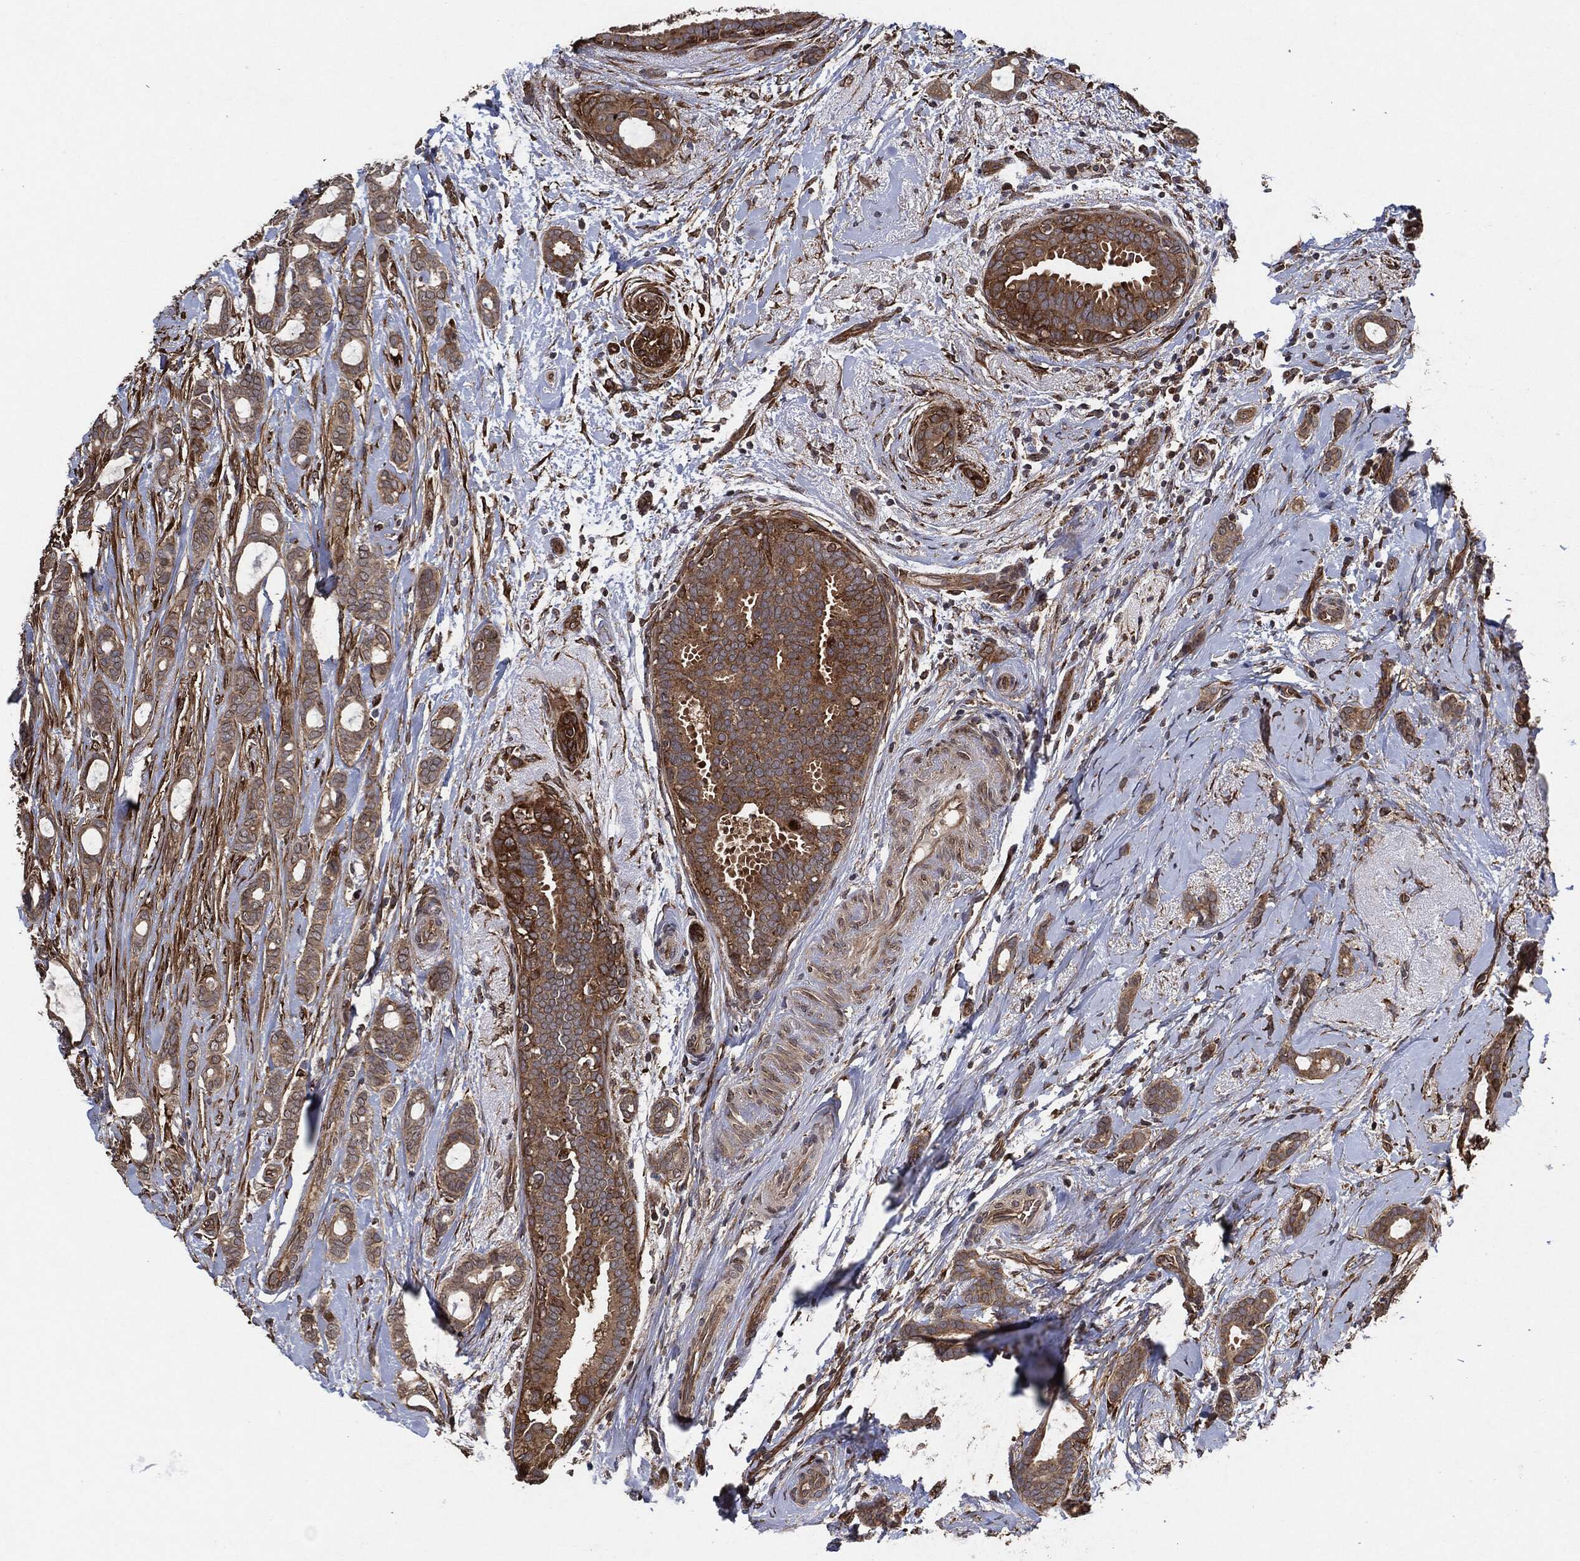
{"staining": {"intensity": "moderate", "quantity": ">75%", "location": "cytoplasmic/membranous"}, "tissue": "breast cancer", "cell_type": "Tumor cells", "image_type": "cancer", "snomed": [{"axis": "morphology", "description": "Duct carcinoma"}, {"axis": "topography", "description": "Breast"}], "caption": "Breast cancer (infiltrating ductal carcinoma) was stained to show a protein in brown. There is medium levels of moderate cytoplasmic/membranous expression in approximately >75% of tumor cells. (IHC, brightfield microscopy, high magnification).", "gene": "BCAR1", "patient": {"sex": "female", "age": 51}}